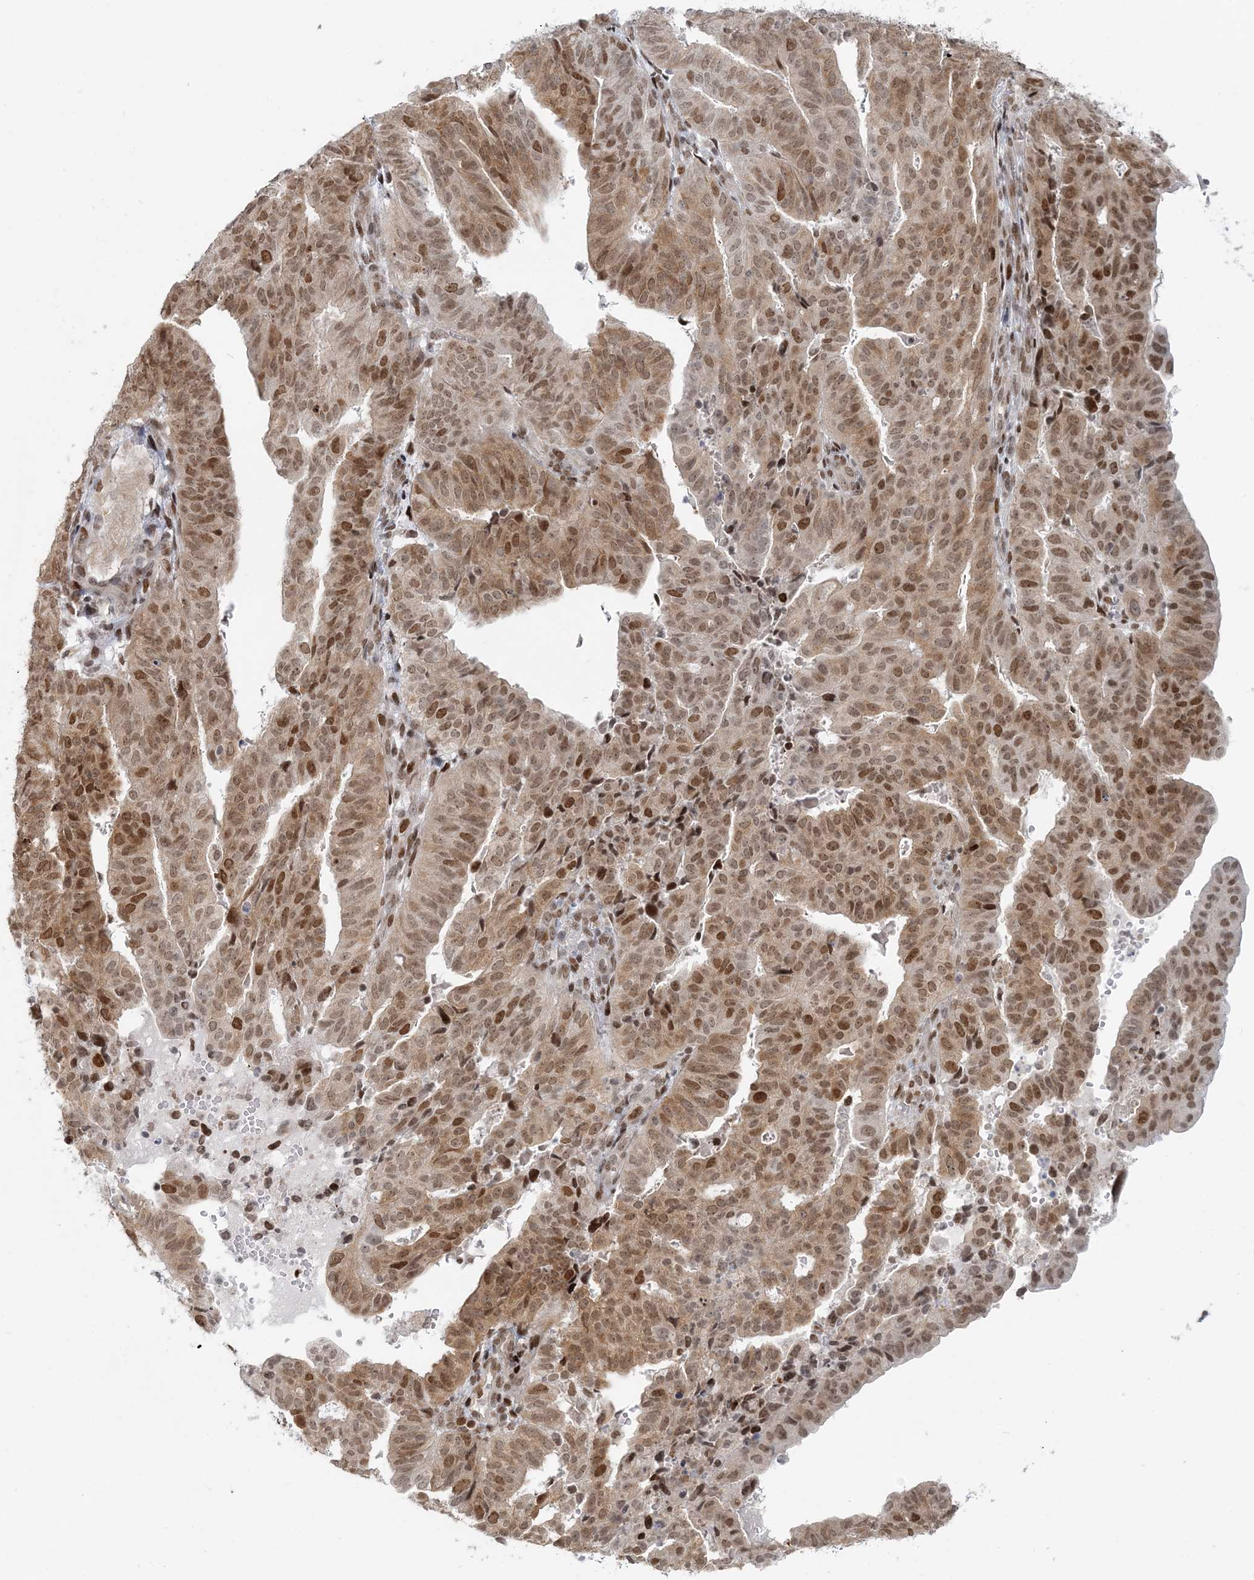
{"staining": {"intensity": "moderate", "quantity": ">75%", "location": "nuclear"}, "tissue": "endometrial cancer", "cell_type": "Tumor cells", "image_type": "cancer", "snomed": [{"axis": "morphology", "description": "Adenocarcinoma, NOS"}, {"axis": "topography", "description": "Uterus"}], "caption": "Approximately >75% of tumor cells in human endometrial cancer (adenocarcinoma) reveal moderate nuclear protein expression as visualized by brown immunohistochemical staining.", "gene": "BAZ1B", "patient": {"sex": "female", "age": 77}}